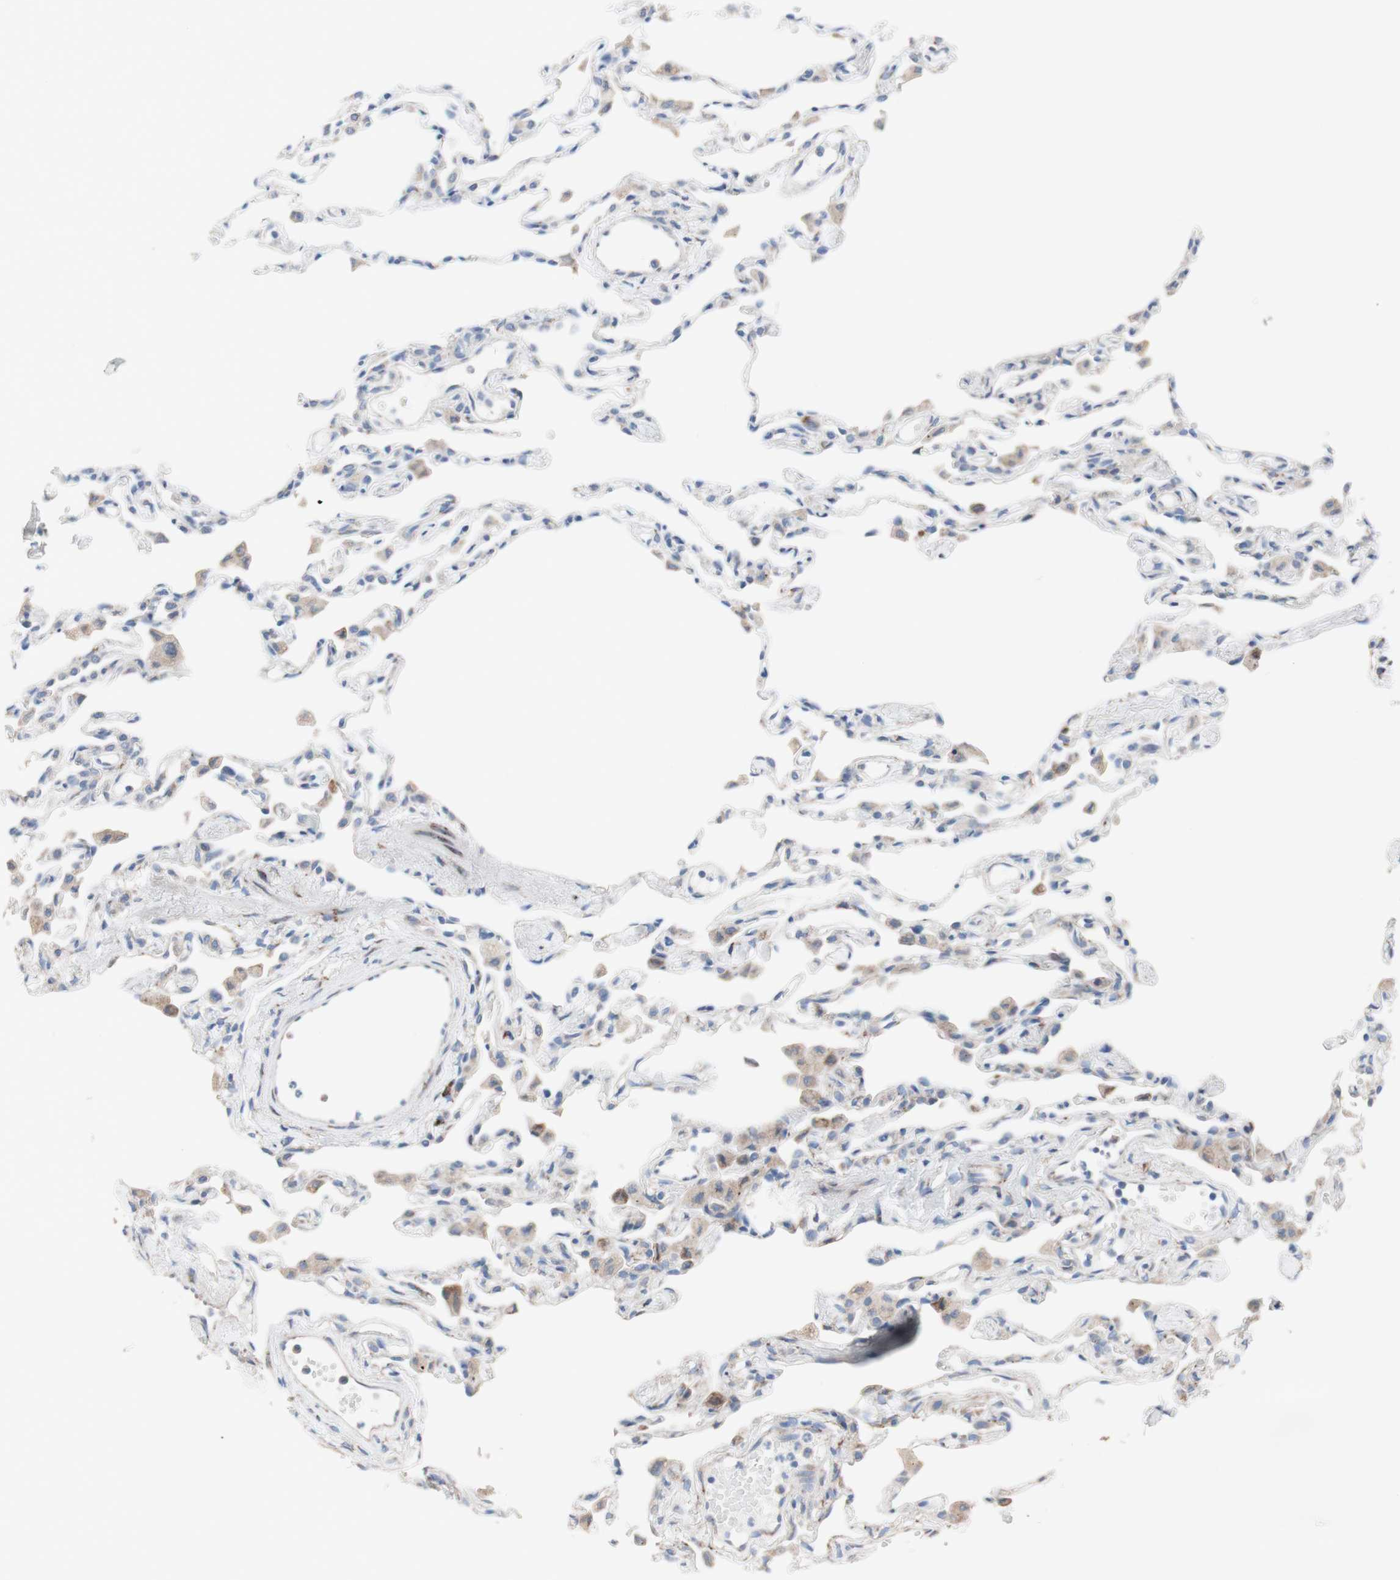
{"staining": {"intensity": "weak", "quantity": "25%-75%", "location": "cytoplasmic/membranous"}, "tissue": "lung", "cell_type": "Alveolar cells", "image_type": "normal", "snomed": [{"axis": "morphology", "description": "Normal tissue, NOS"}, {"axis": "topography", "description": "Lung"}], "caption": "High-magnification brightfield microscopy of unremarkable lung stained with DAB (brown) and counterstained with hematoxylin (blue). alveolar cells exhibit weak cytoplasmic/membranous staining is identified in approximately25%-75% of cells.", "gene": "AGPAT5", "patient": {"sex": "female", "age": 49}}